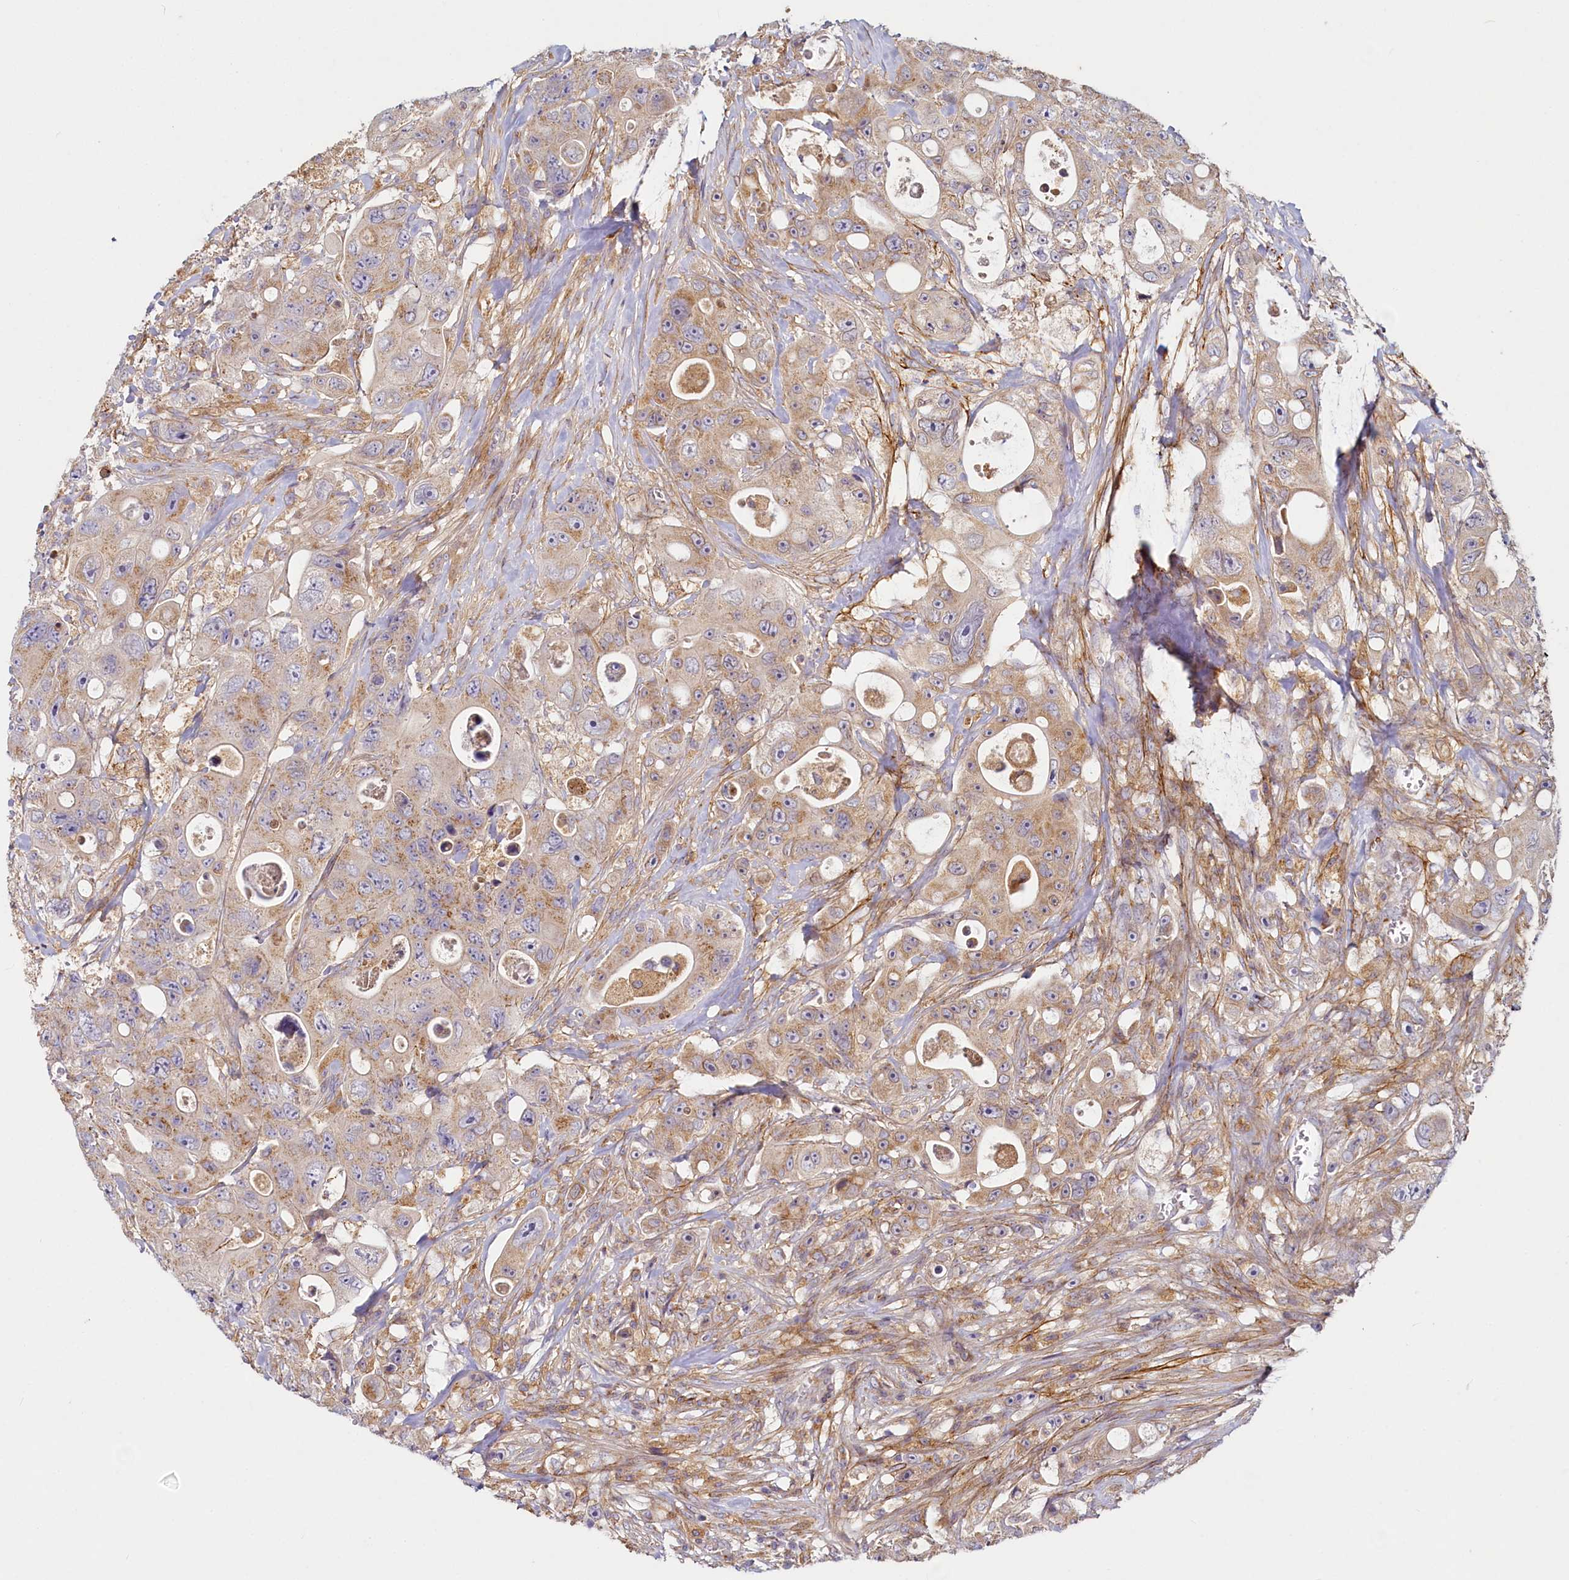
{"staining": {"intensity": "moderate", "quantity": ">75%", "location": "cytoplasmic/membranous"}, "tissue": "colorectal cancer", "cell_type": "Tumor cells", "image_type": "cancer", "snomed": [{"axis": "morphology", "description": "Adenocarcinoma, NOS"}, {"axis": "topography", "description": "Colon"}], "caption": "Immunohistochemical staining of colorectal adenocarcinoma reveals moderate cytoplasmic/membranous protein expression in approximately >75% of tumor cells.", "gene": "ADCY2", "patient": {"sex": "female", "age": 46}}